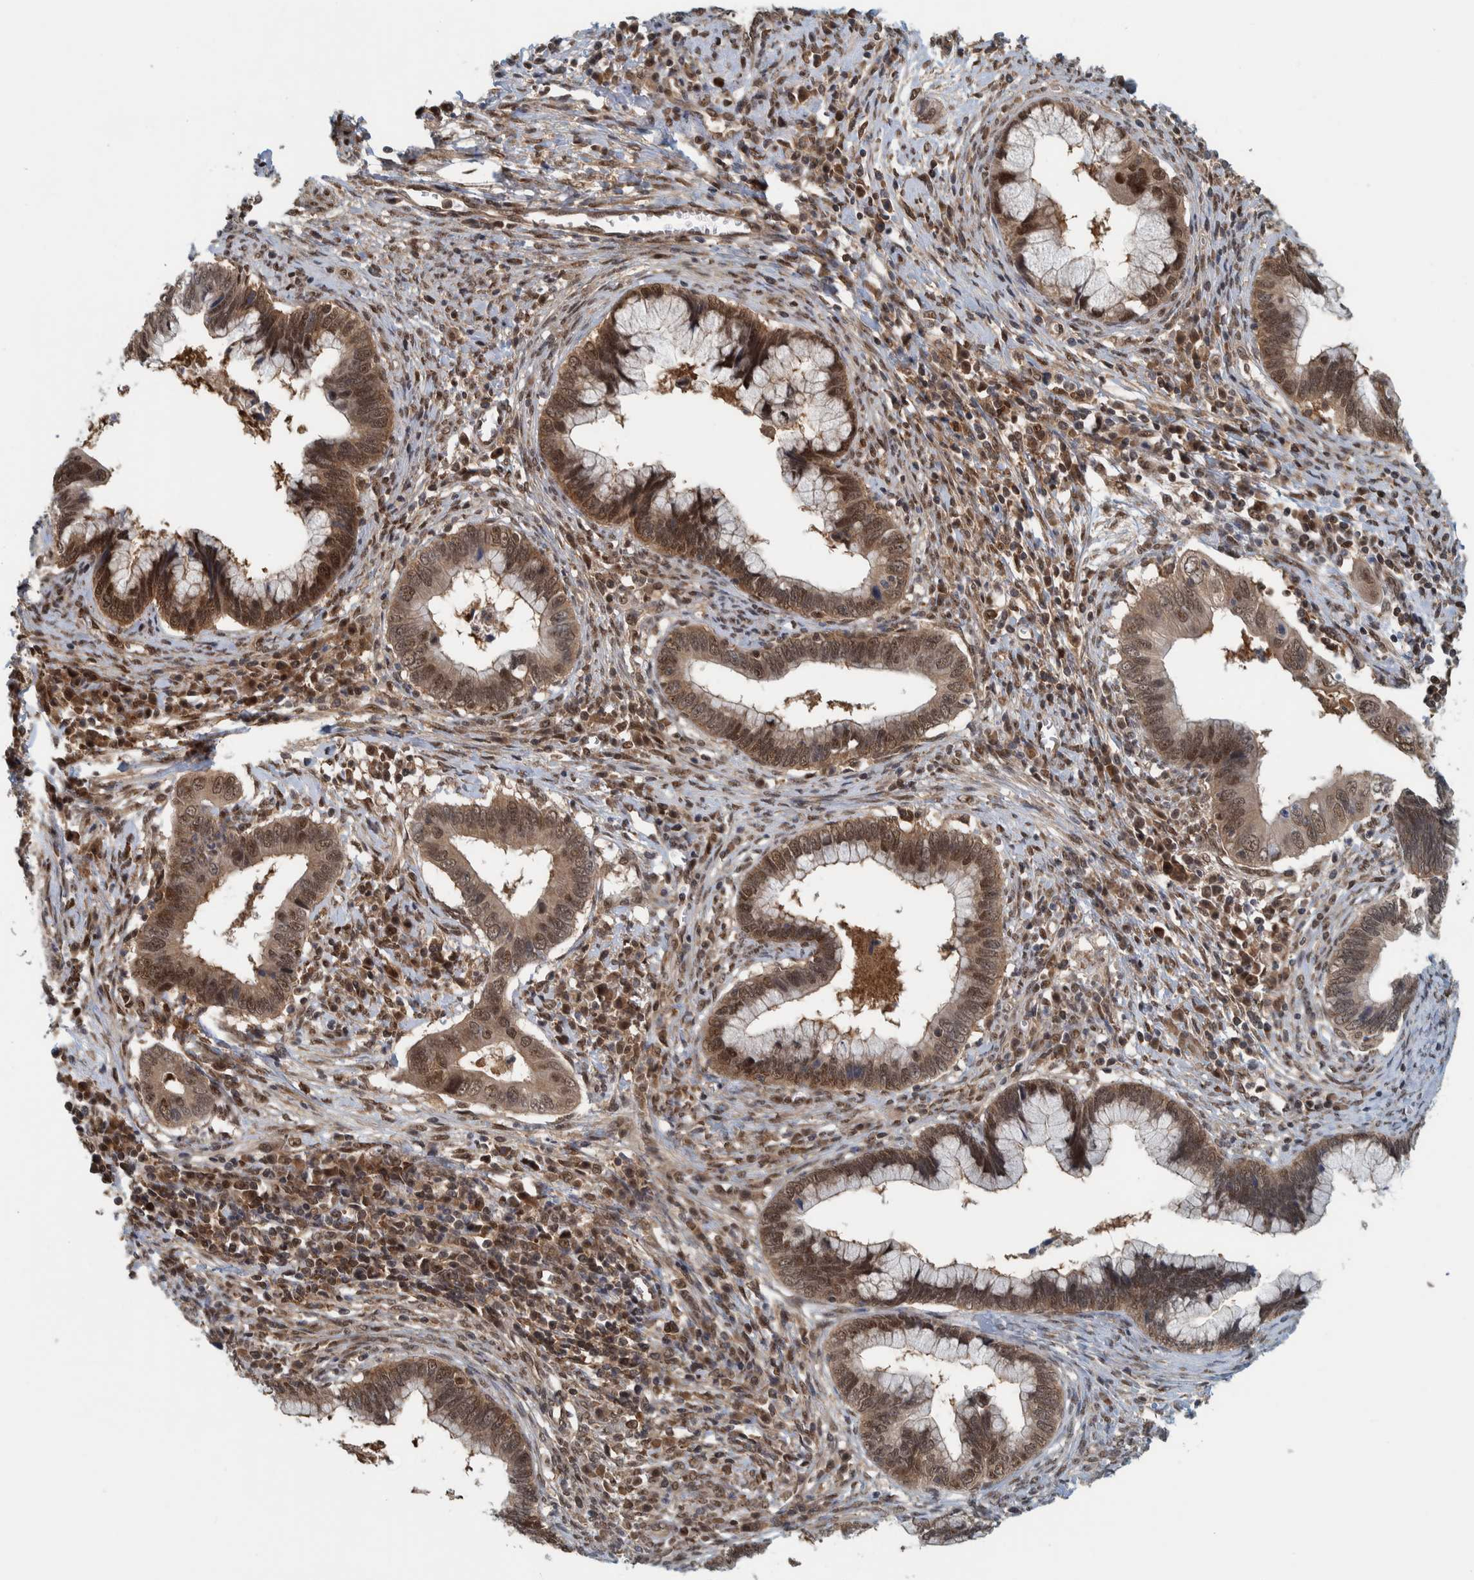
{"staining": {"intensity": "moderate", "quantity": ">75%", "location": "cytoplasmic/membranous,nuclear"}, "tissue": "cervical cancer", "cell_type": "Tumor cells", "image_type": "cancer", "snomed": [{"axis": "morphology", "description": "Adenocarcinoma, NOS"}, {"axis": "topography", "description": "Cervix"}], "caption": "A high-resolution micrograph shows immunohistochemistry staining of cervical cancer, which demonstrates moderate cytoplasmic/membranous and nuclear staining in about >75% of tumor cells.", "gene": "COPS3", "patient": {"sex": "female", "age": 44}}